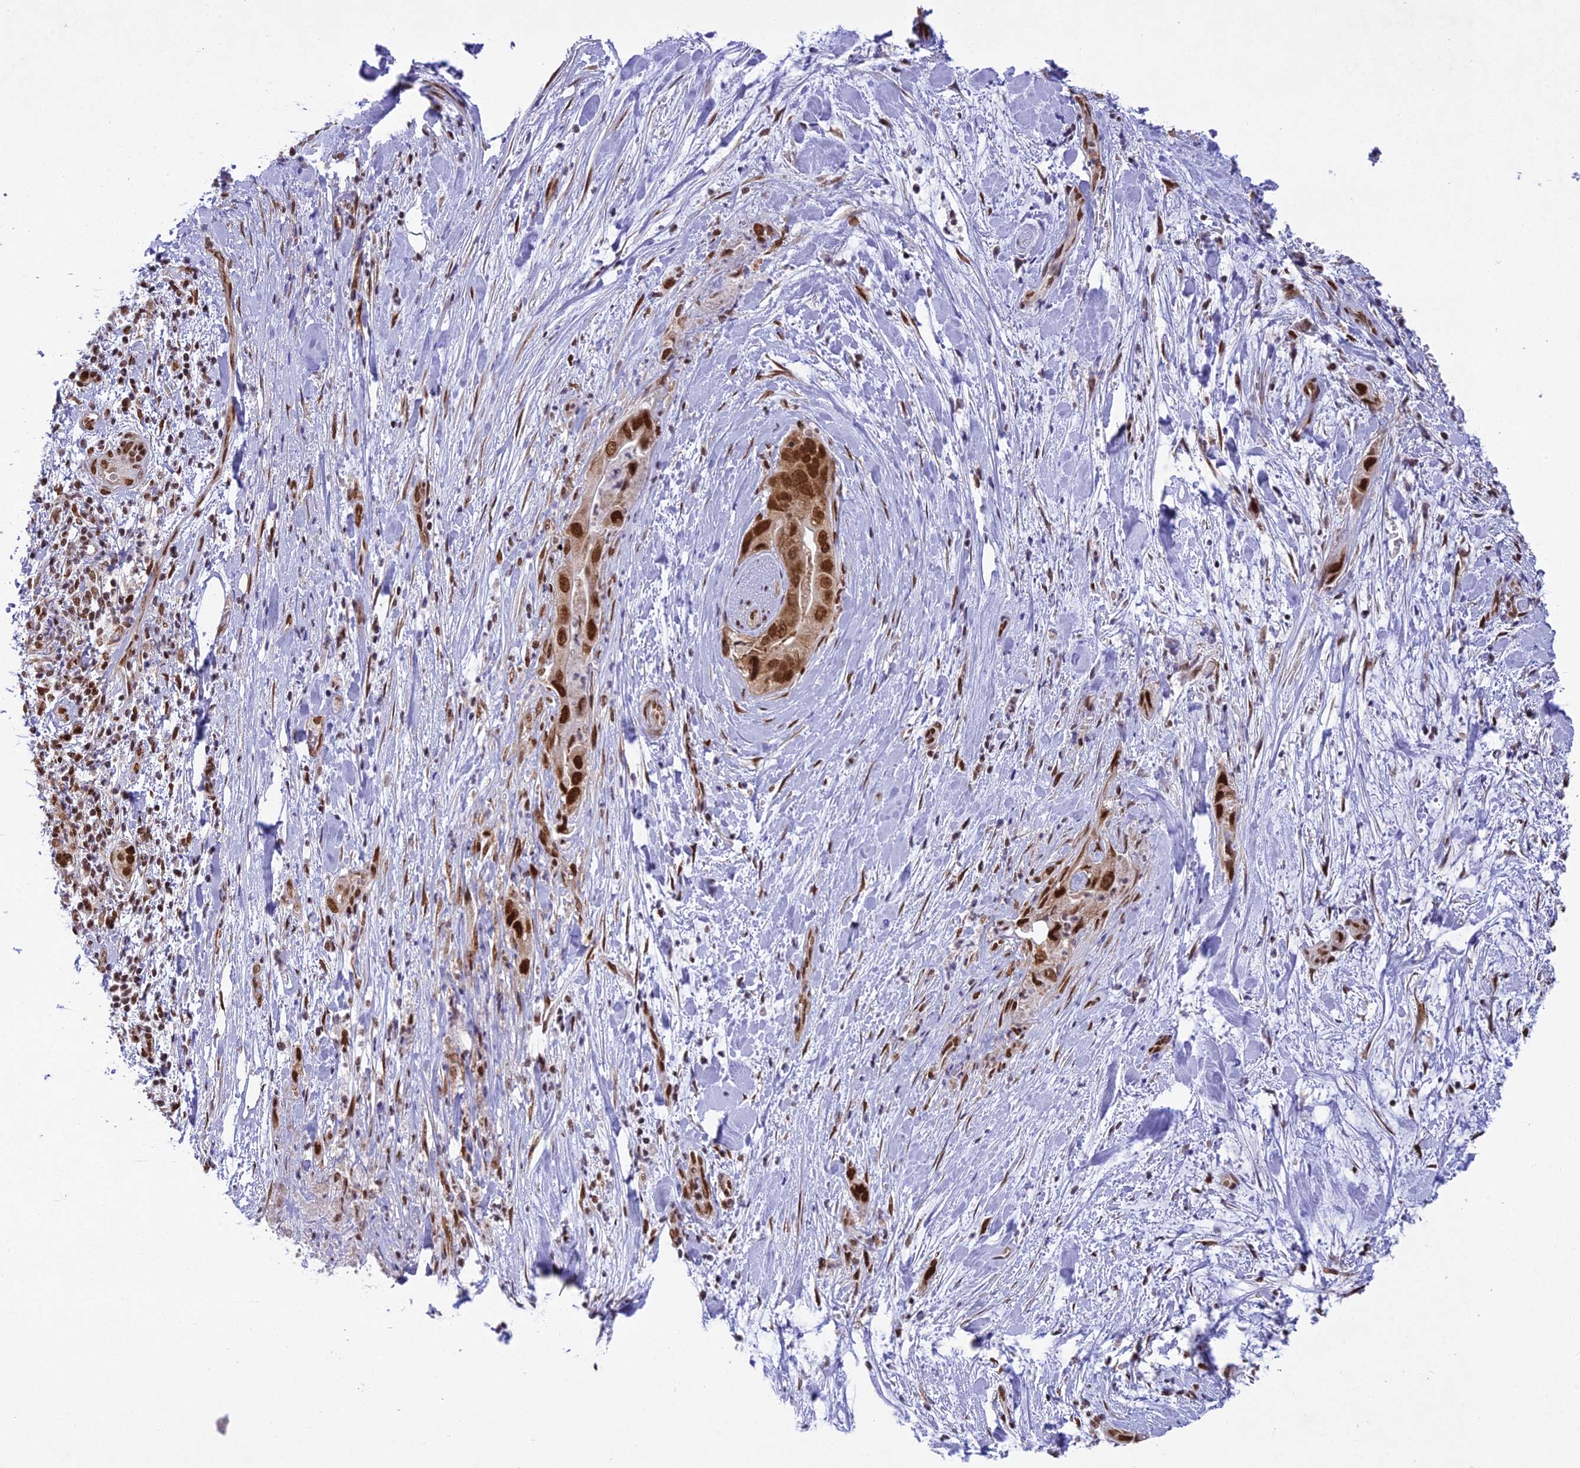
{"staining": {"intensity": "strong", "quantity": ">75%", "location": "nuclear"}, "tissue": "pancreatic cancer", "cell_type": "Tumor cells", "image_type": "cancer", "snomed": [{"axis": "morphology", "description": "Adenocarcinoma, NOS"}, {"axis": "topography", "description": "Pancreas"}], "caption": "High-power microscopy captured an immunohistochemistry (IHC) histopathology image of pancreatic cancer (adenocarcinoma), revealing strong nuclear staining in approximately >75% of tumor cells.", "gene": "DDX1", "patient": {"sex": "female", "age": 78}}